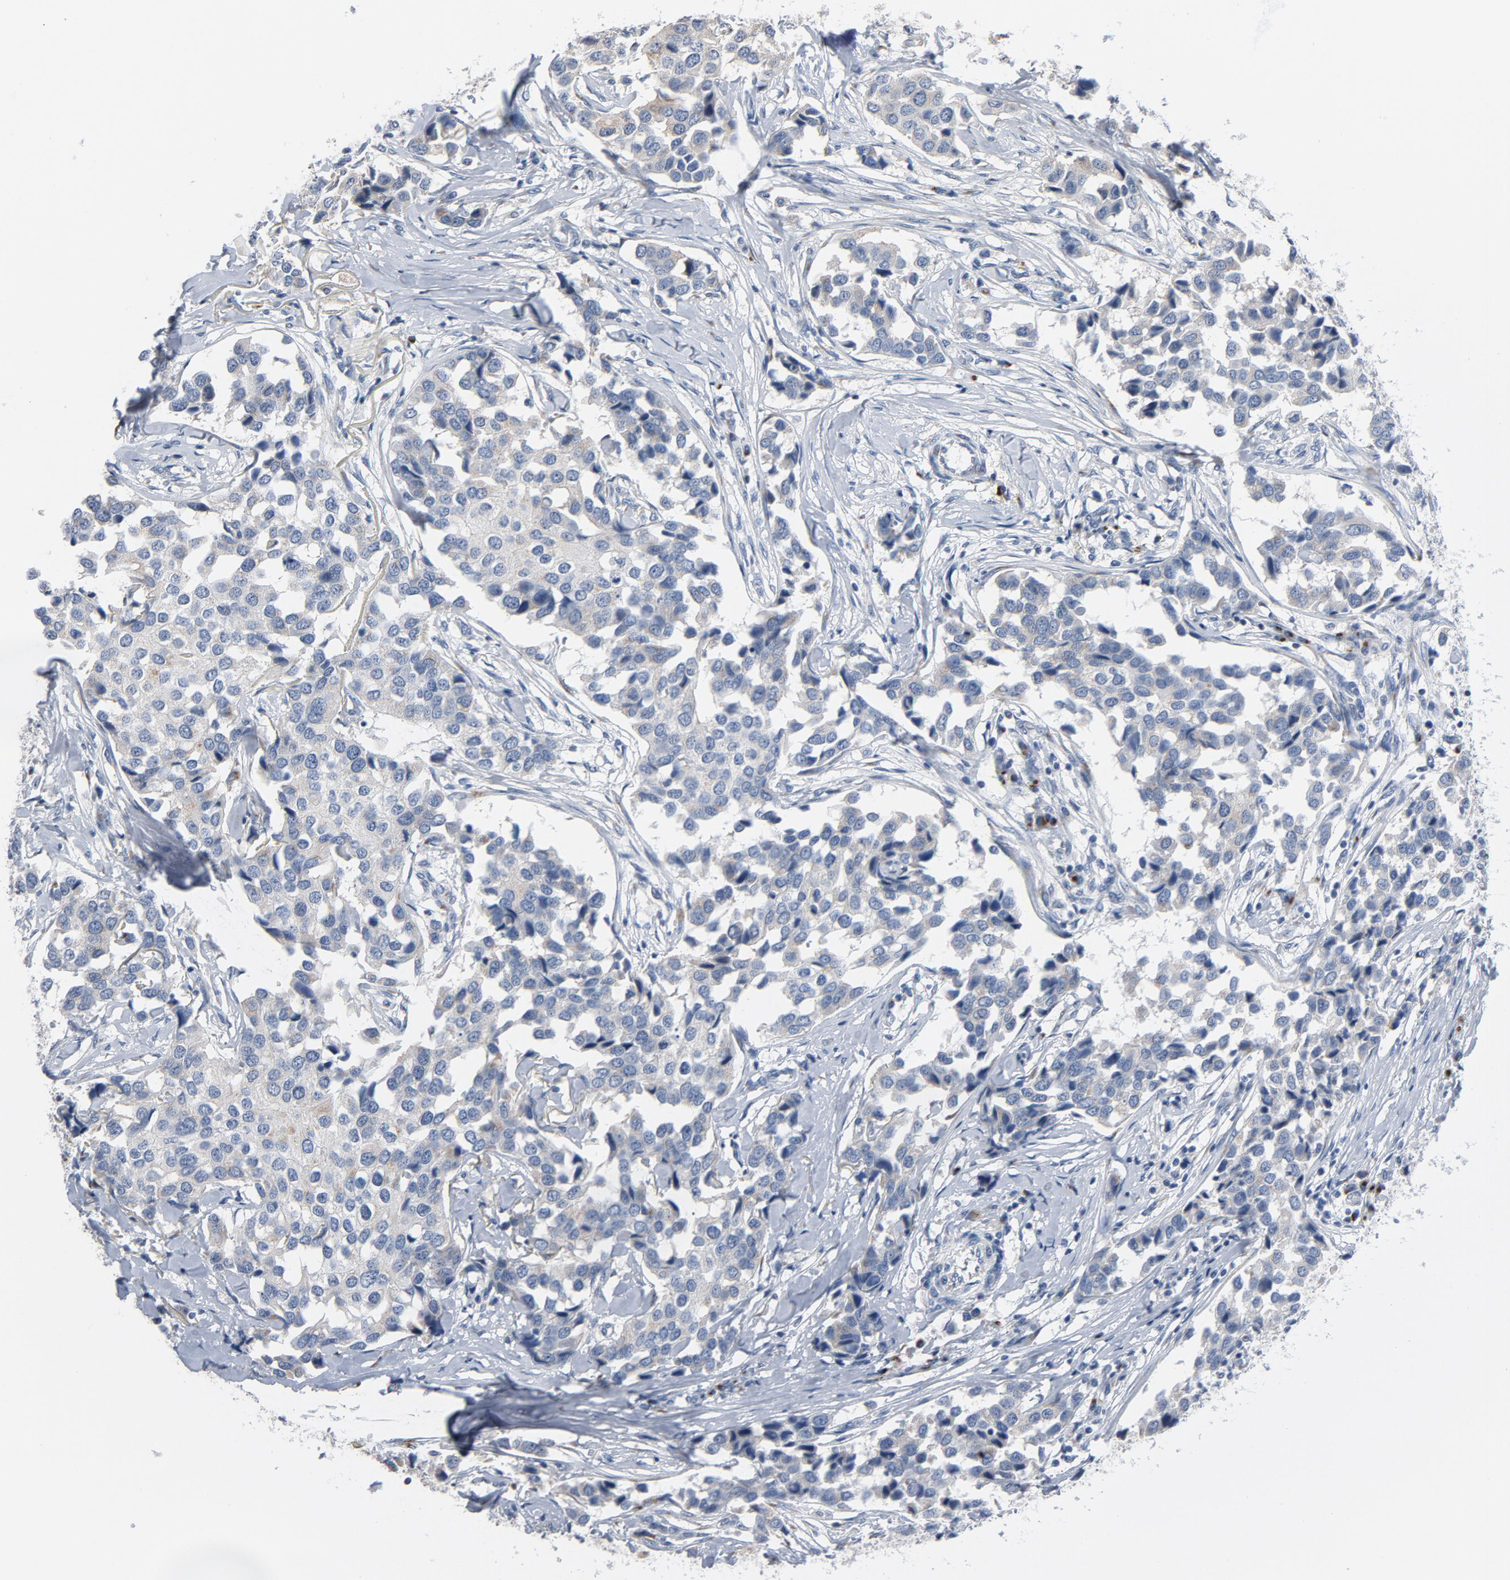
{"staining": {"intensity": "weak", "quantity": ">75%", "location": "cytoplasmic/membranous"}, "tissue": "breast cancer", "cell_type": "Tumor cells", "image_type": "cancer", "snomed": [{"axis": "morphology", "description": "Duct carcinoma"}, {"axis": "topography", "description": "Breast"}], "caption": "Protein staining of breast cancer tissue displays weak cytoplasmic/membranous expression in about >75% of tumor cells.", "gene": "YIPF6", "patient": {"sex": "female", "age": 80}}